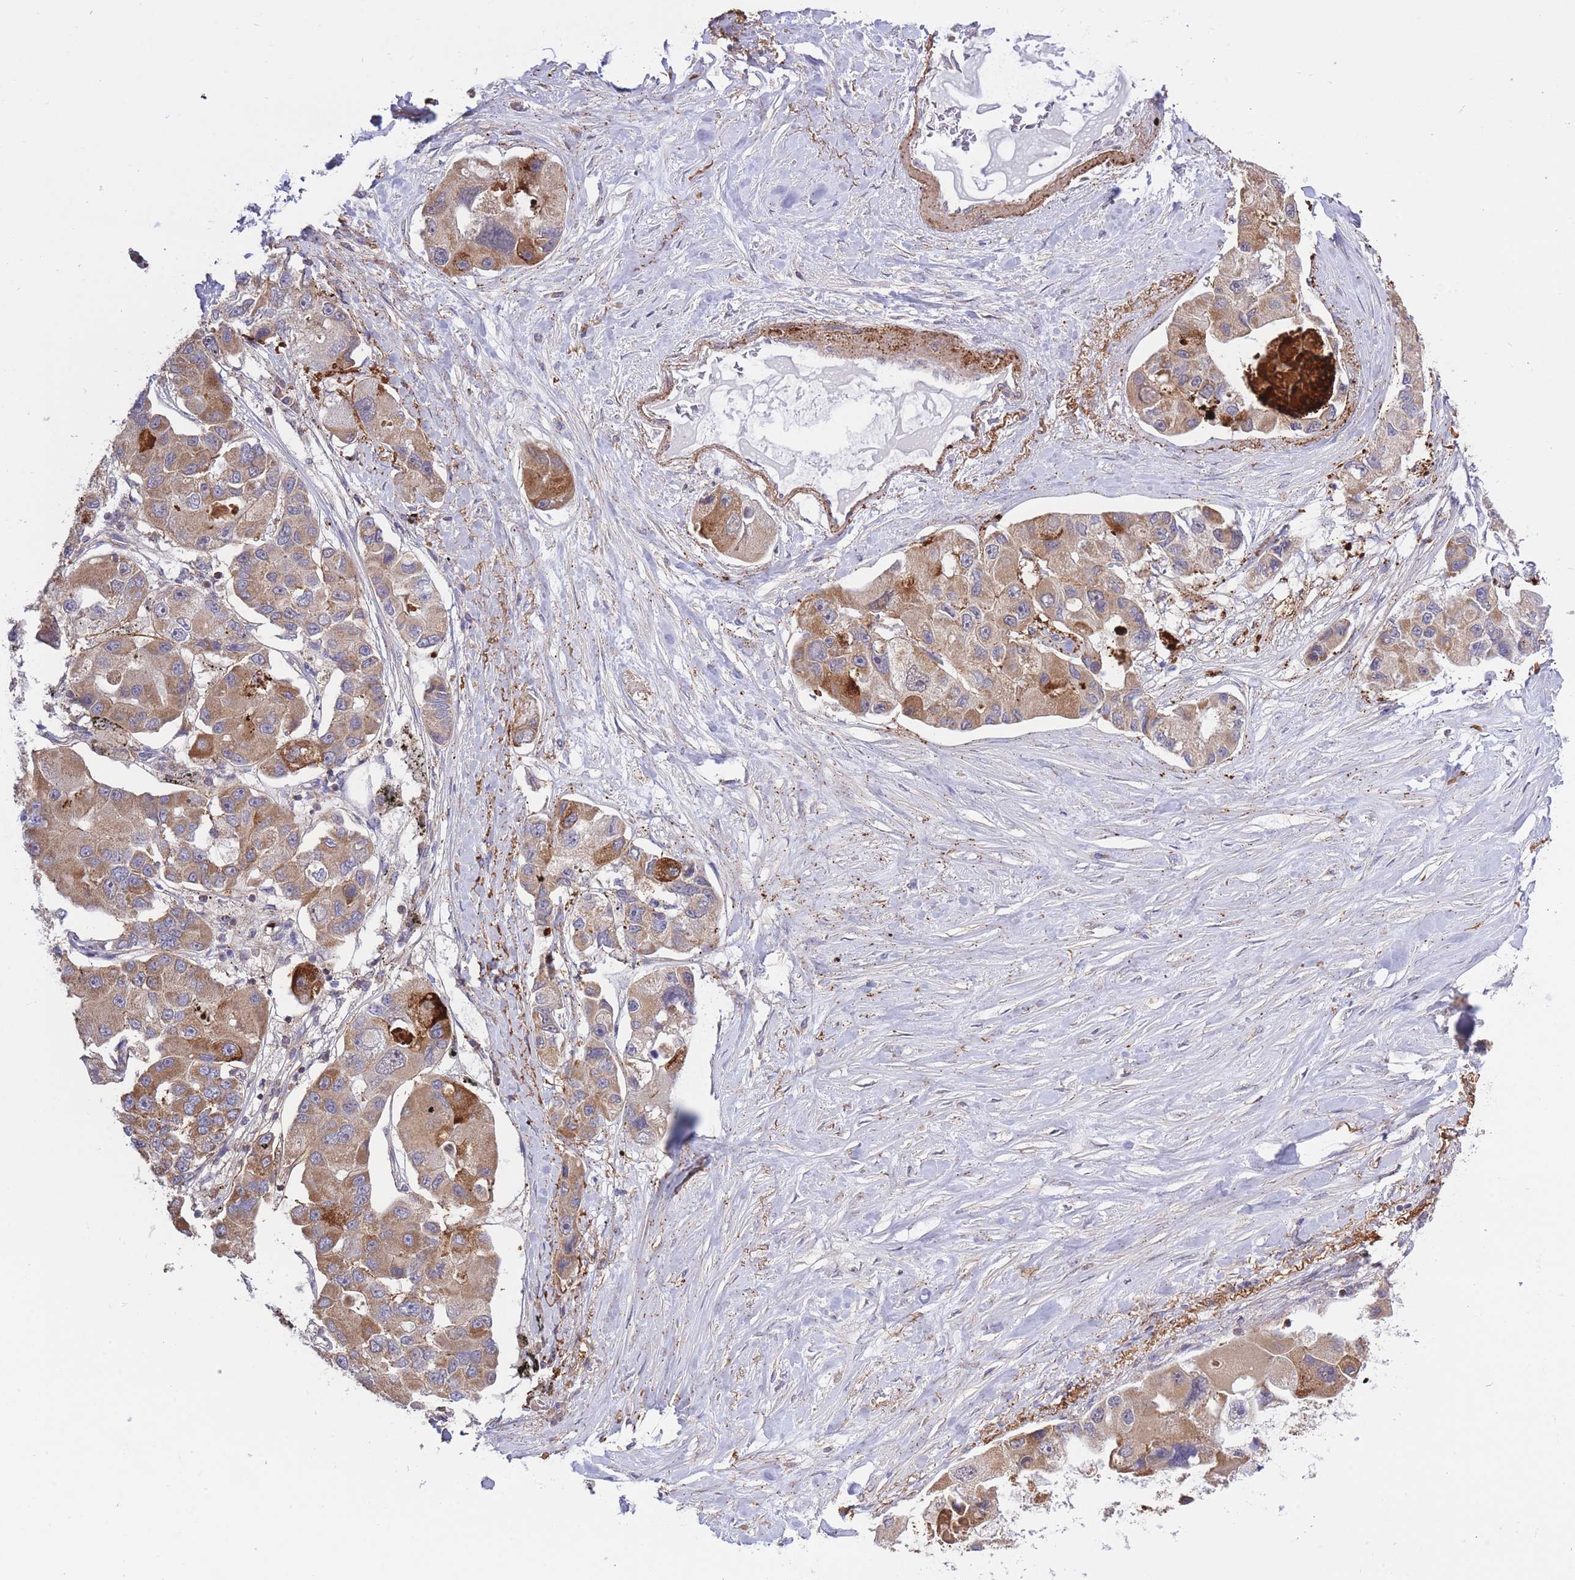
{"staining": {"intensity": "moderate", "quantity": ">75%", "location": "cytoplasmic/membranous"}, "tissue": "lung cancer", "cell_type": "Tumor cells", "image_type": "cancer", "snomed": [{"axis": "morphology", "description": "Adenocarcinoma, NOS"}, {"axis": "topography", "description": "Lung"}], "caption": "Lung cancer stained with a protein marker displays moderate staining in tumor cells.", "gene": "ATP13A2", "patient": {"sex": "female", "age": 54}}